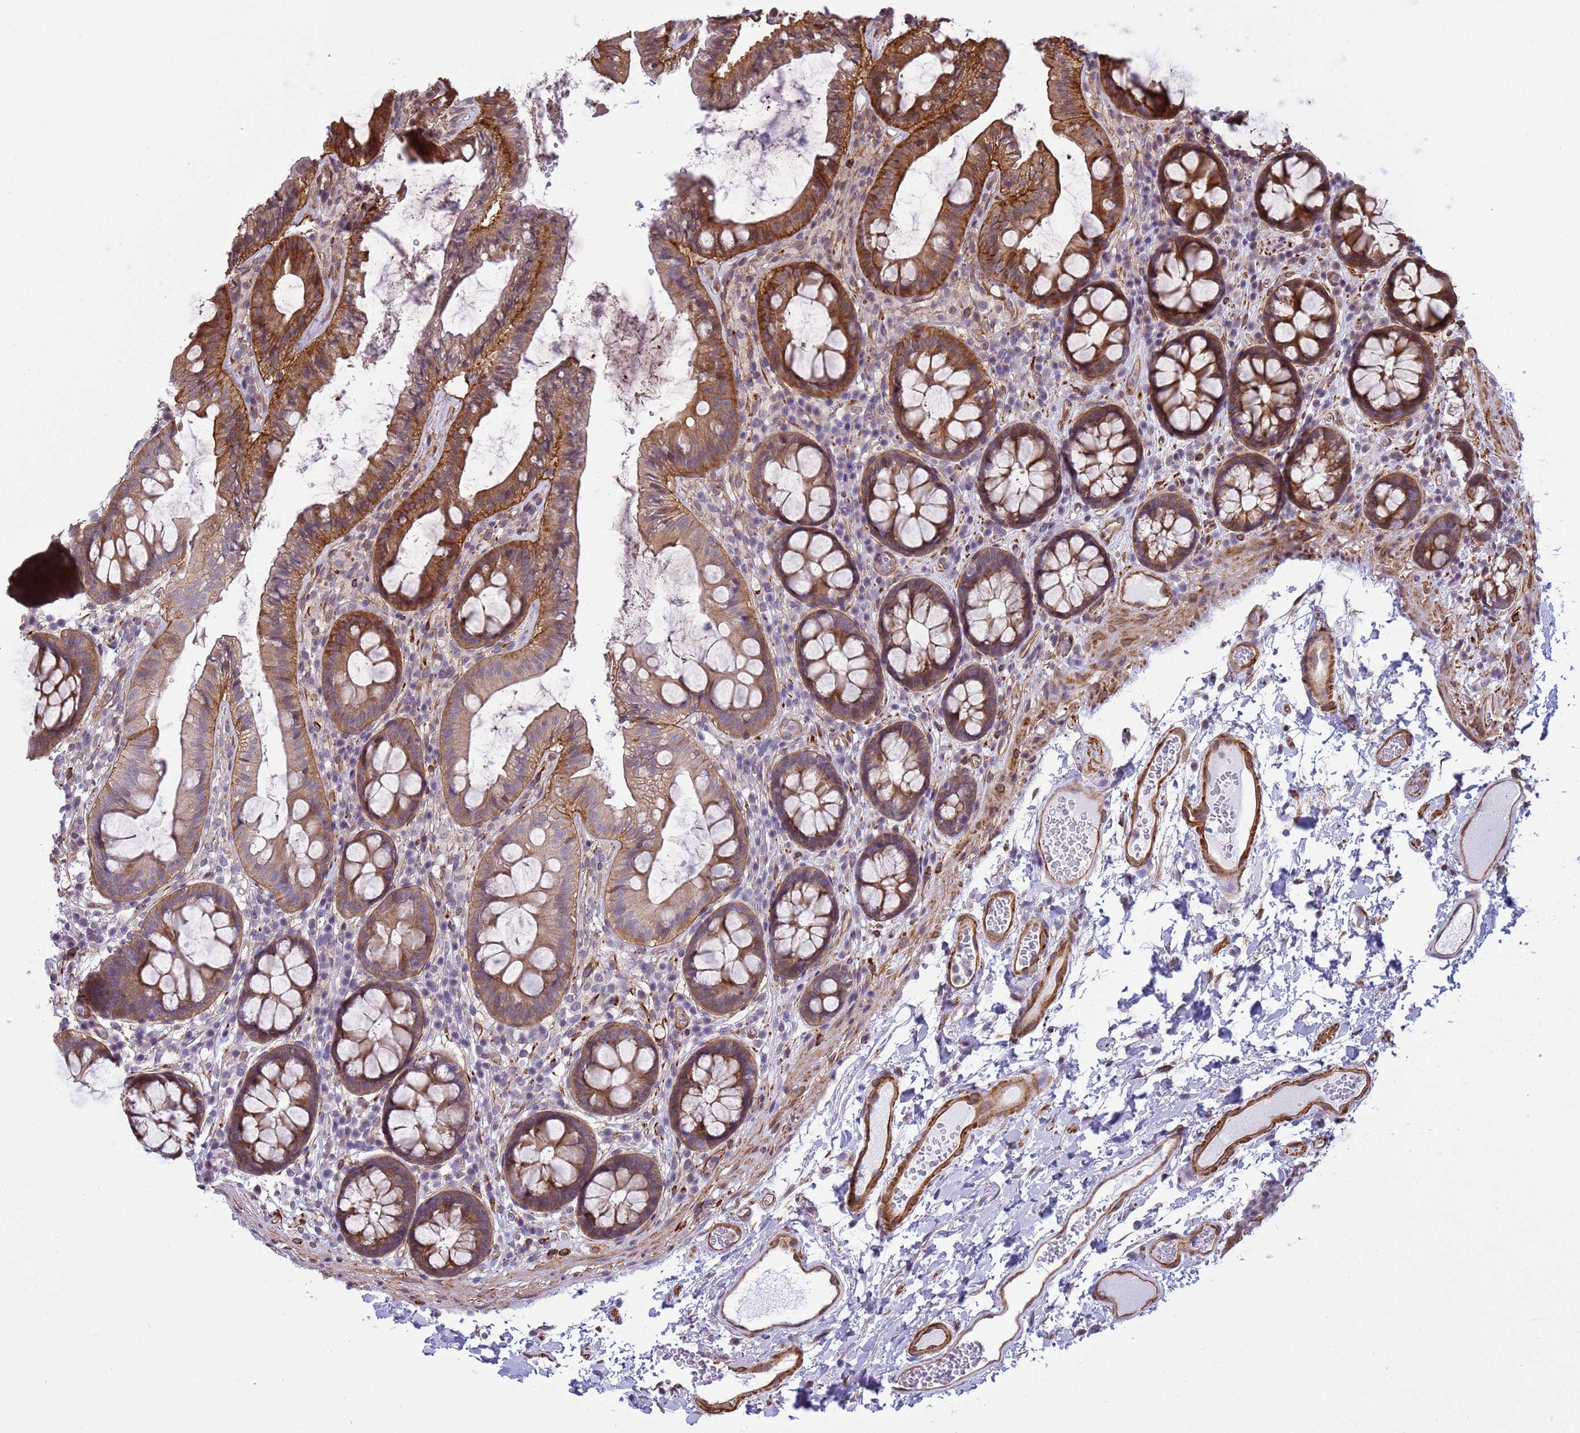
{"staining": {"intensity": "moderate", "quantity": ">75%", "location": "cytoplasmic/membranous"}, "tissue": "colon", "cell_type": "Endothelial cells", "image_type": "normal", "snomed": [{"axis": "morphology", "description": "Normal tissue, NOS"}, {"axis": "topography", "description": "Colon"}], "caption": "Immunohistochemical staining of normal human colon shows moderate cytoplasmic/membranous protein positivity in about >75% of endothelial cells. The protein of interest is stained brown, and the nuclei are stained in blue (DAB (3,3'-diaminobenzidine) IHC with brightfield microscopy, high magnification).", "gene": "ITGB4", "patient": {"sex": "male", "age": 84}}